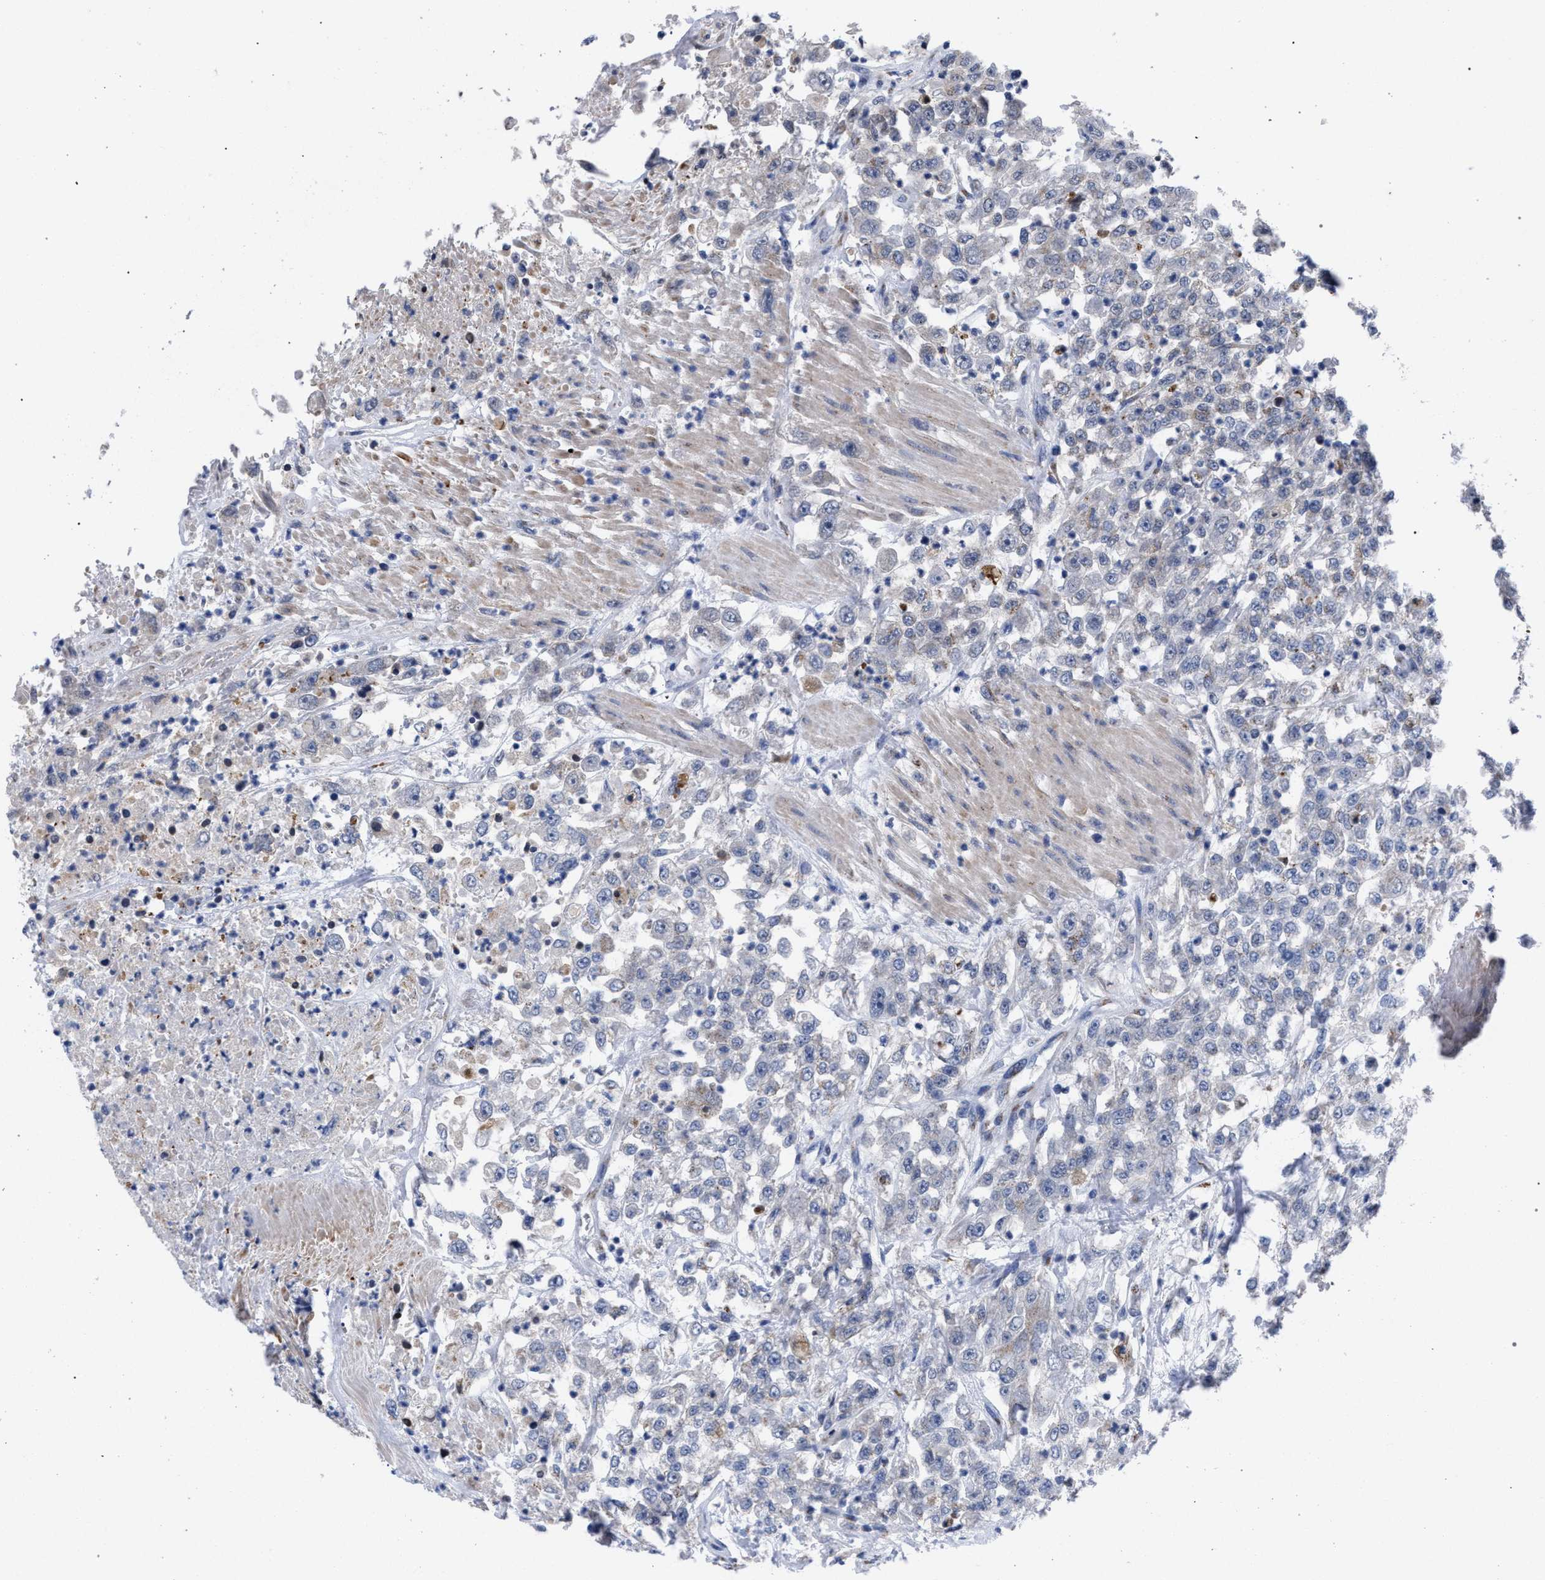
{"staining": {"intensity": "negative", "quantity": "none", "location": "none"}, "tissue": "urothelial cancer", "cell_type": "Tumor cells", "image_type": "cancer", "snomed": [{"axis": "morphology", "description": "Urothelial carcinoma, High grade"}, {"axis": "topography", "description": "Urinary bladder"}], "caption": "DAB immunohistochemical staining of high-grade urothelial carcinoma exhibits no significant expression in tumor cells.", "gene": "GOLGA2", "patient": {"sex": "male", "age": 46}}